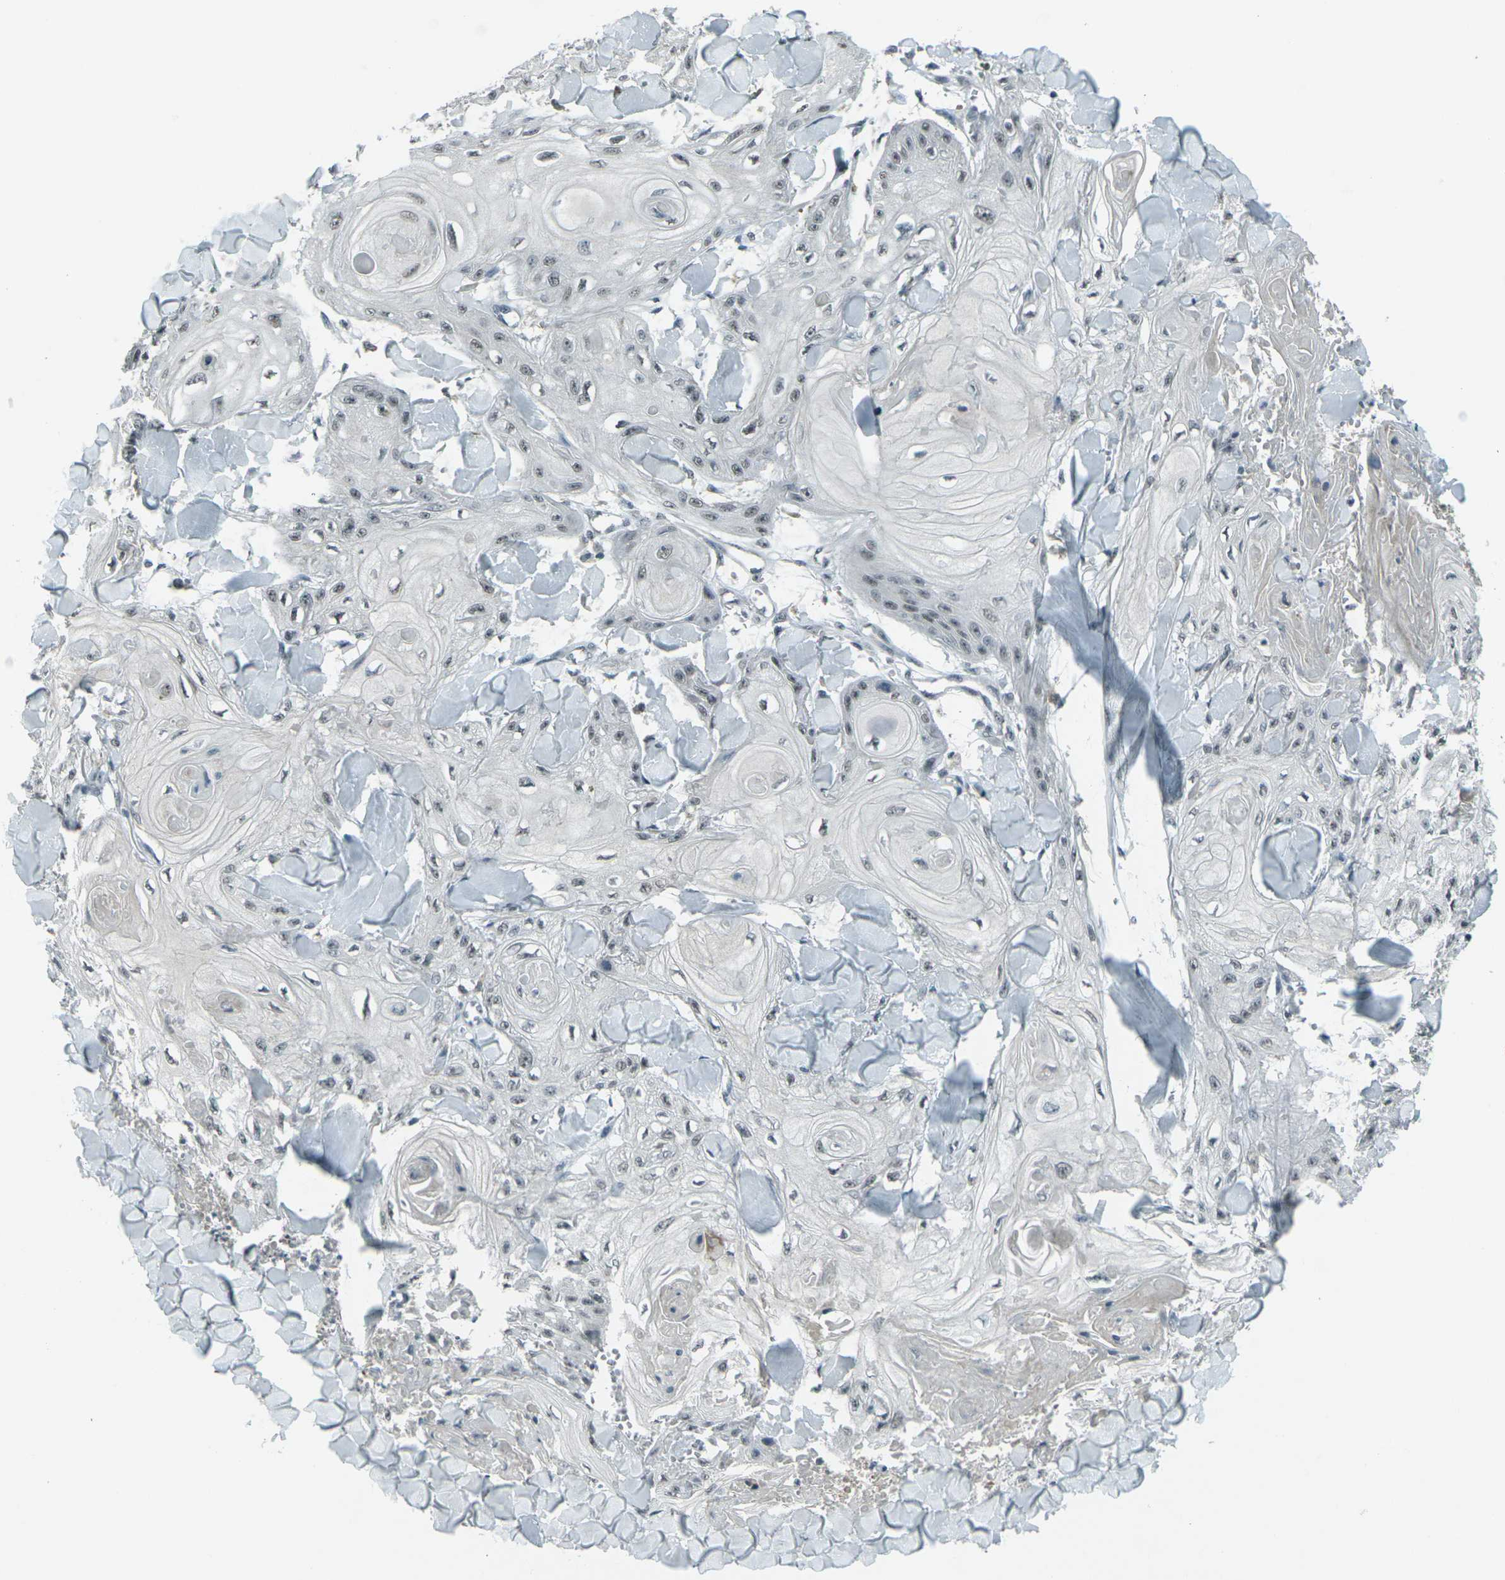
{"staining": {"intensity": "weak", "quantity": "<25%", "location": "nuclear"}, "tissue": "skin cancer", "cell_type": "Tumor cells", "image_type": "cancer", "snomed": [{"axis": "morphology", "description": "Squamous cell carcinoma, NOS"}, {"axis": "topography", "description": "Skin"}], "caption": "Immunohistochemical staining of human skin squamous cell carcinoma reveals no significant staining in tumor cells.", "gene": "GPR19", "patient": {"sex": "male", "age": 74}}